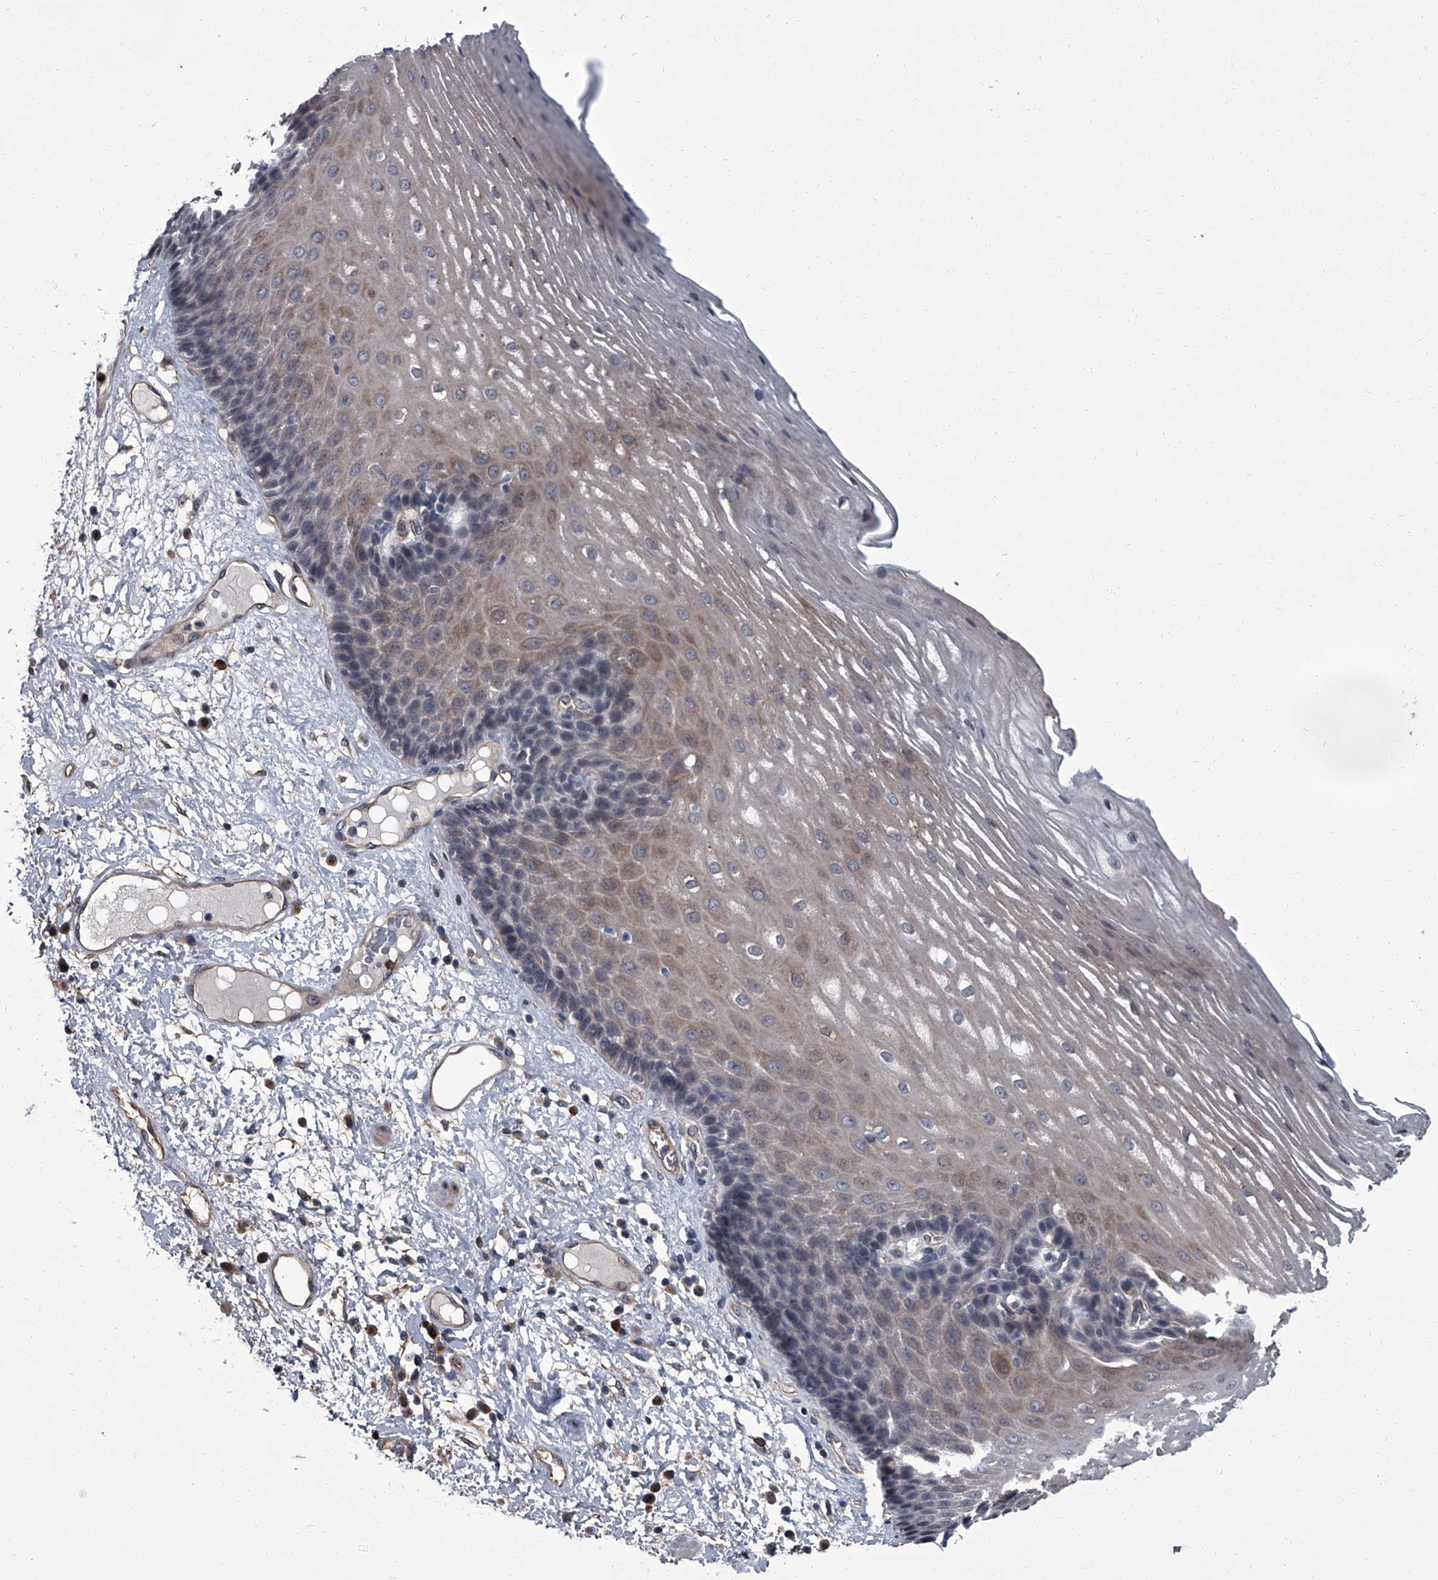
{"staining": {"intensity": "moderate", "quantity": "<25%", "location": "cytoplasmic/membranous"}, "tissue": "esophagus", "cell_type": "Squamous epithelial cells", "image_type": "normal", "snomed": [{"axis": "morphology", "description": "Normal tissue, NOS"}, {"axis": "morphology", "description": "Adenocarcinoma, NOS"}, {"axis": "topography", "description": "Esophagus"}], "caption": "An image of esophagus stained for a protein reveals moderate cytoplasmic/membranous brown staining in squamous epithelial cells. Using DAB (3,3'-diaminobenzidine) (brown) and hematoxylin (blue) stains, captured at high magnification using brightfield microscopy.", "gene": "SIRT4", "patient": {"sex": "male", "age": 62}}